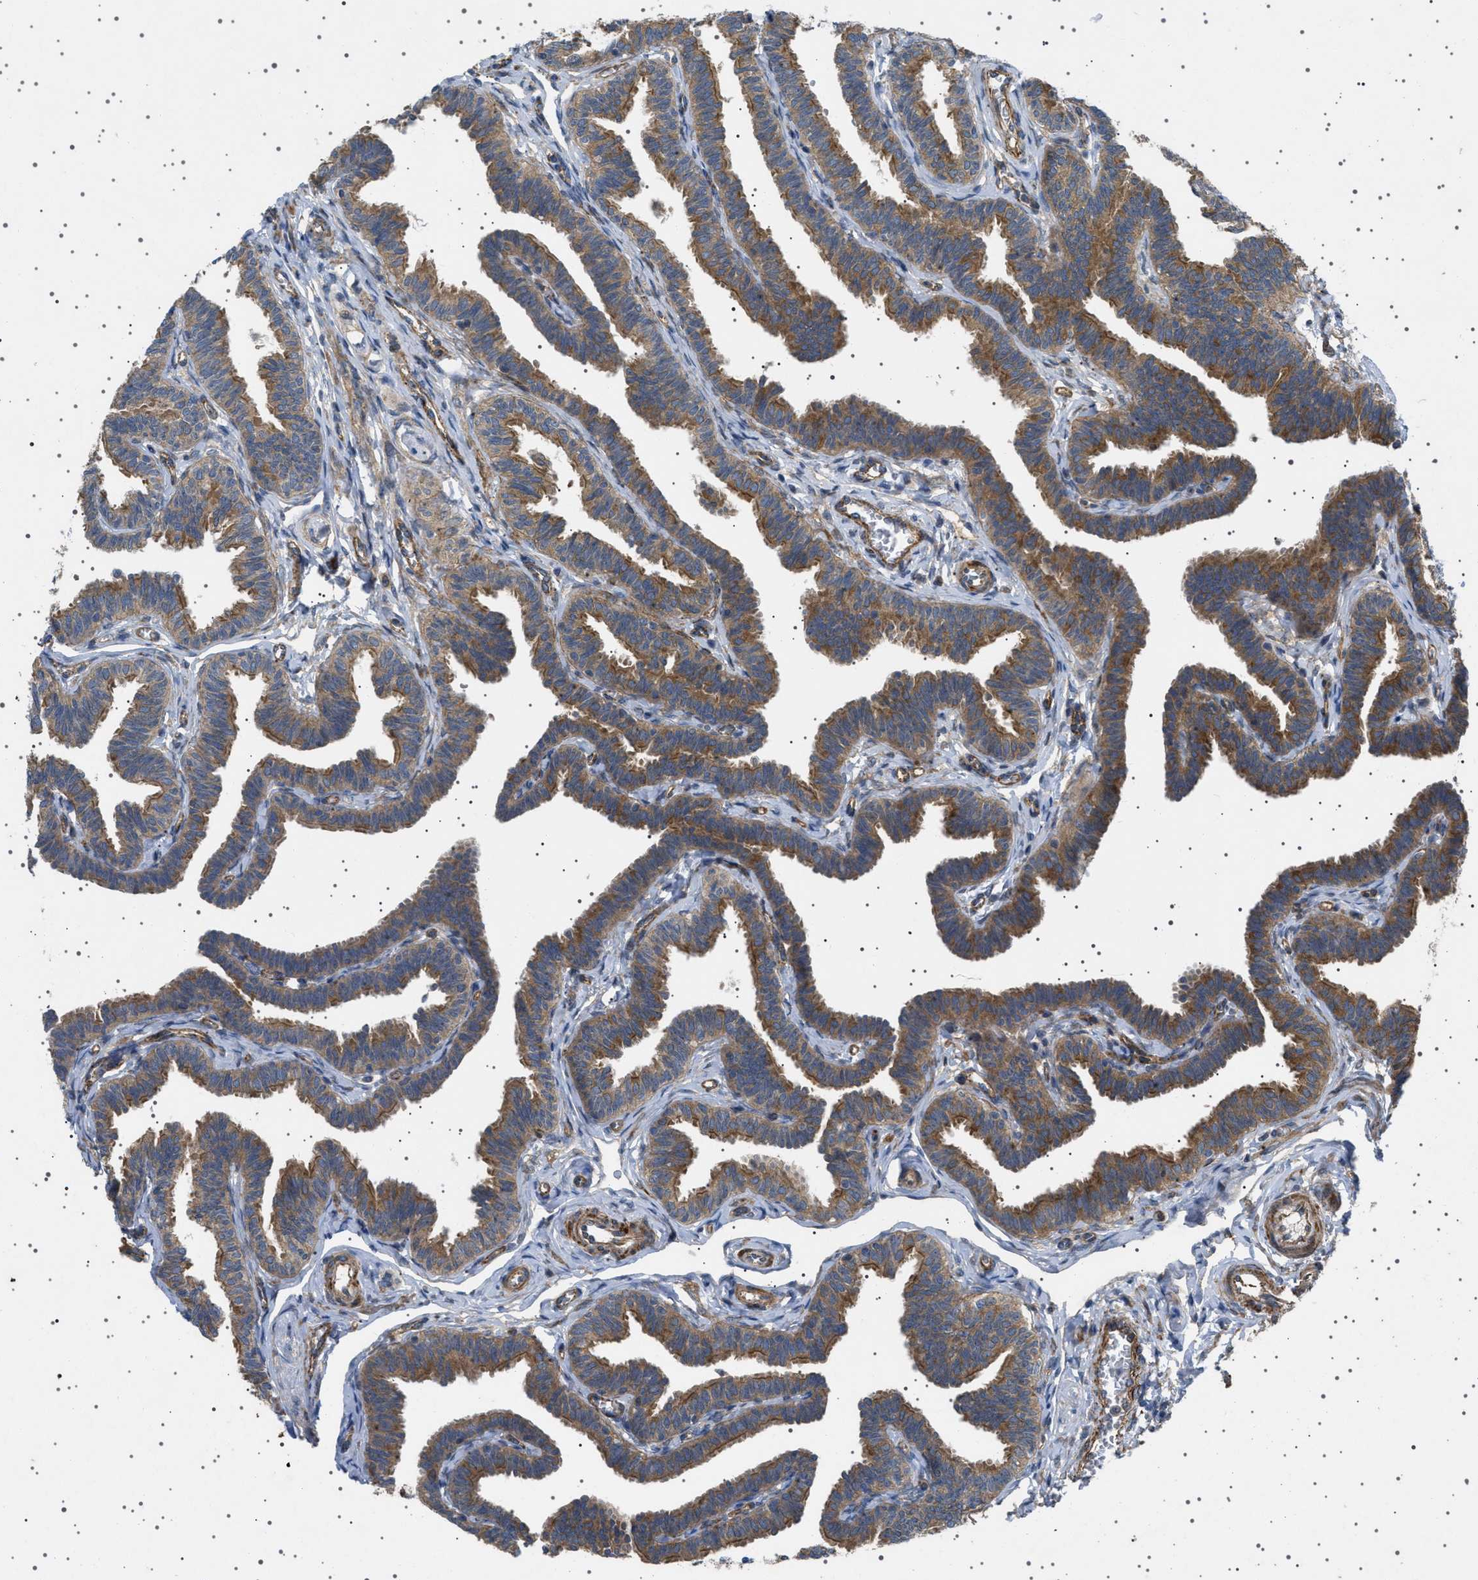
{"staining": {"intensity": "moderate", "quantity": ">75%", "location": "cytoplasmic/membranous"}, "tissue": "fallopian tube", "cell_type": "Glandular cells", "image_type": "normal", "snomed": [{"axis": "morphology", "description": "Normal tissue, NOS"}, {"axis": "topography", "description": "Fallopian tube"}, {"axis": "topography", "description": "Ovary"}], "caption": "Approximately >75% of glandular cells in unremarkable human fallopian tube exhibit moderate cytoplasmic/membranous protein positivity as visualized by brown immunohistochemical staining.", "gene": "CCDC186", "patient": {"sex": "female", "age": 23}}